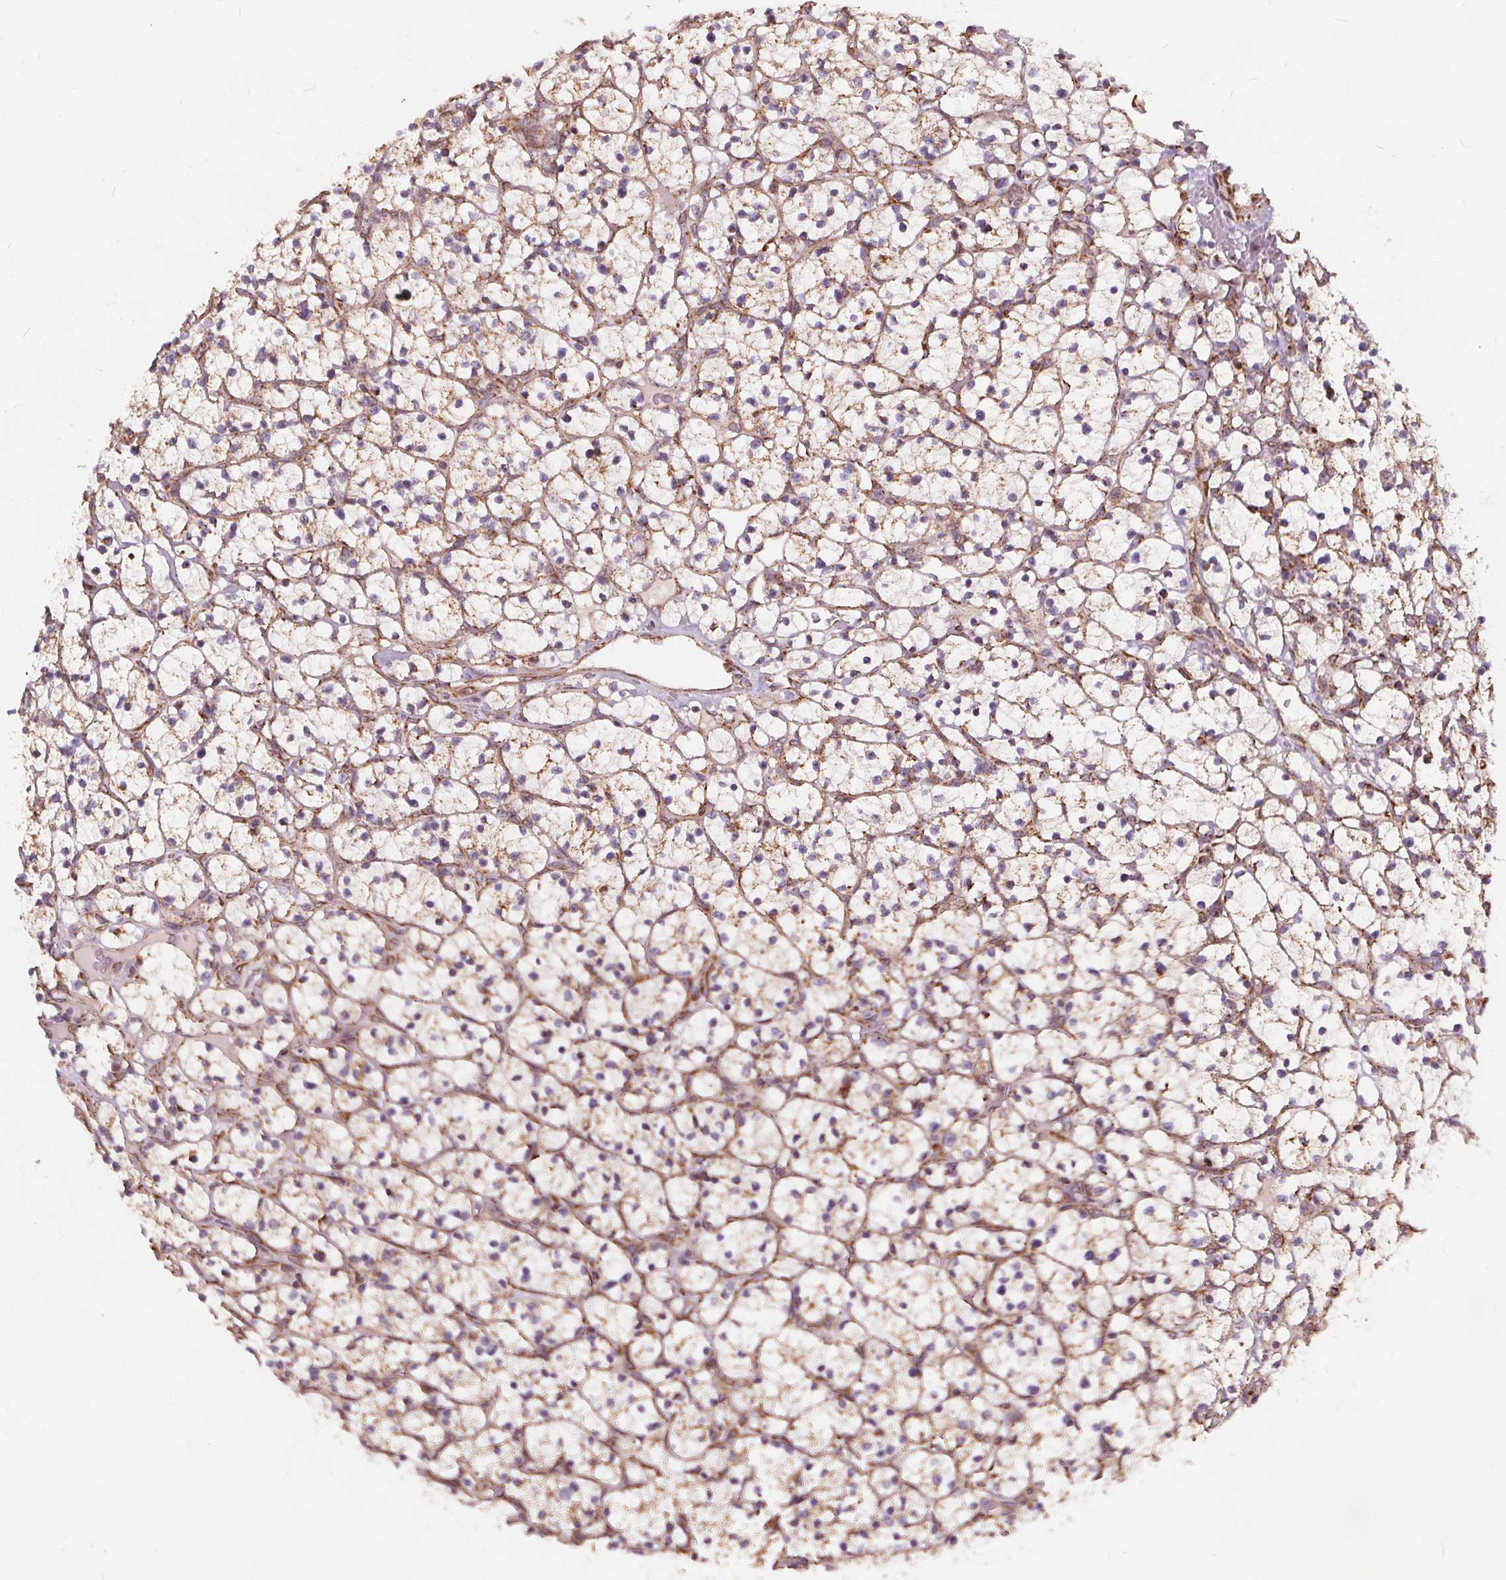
{"staining": {"intensity": "moderate", "quantity": ">75%", "location": "cytoplasmic/membranous"}, "tissue": "renal cancer", "cell_type": "Tumor cells", "image_type": "cancer", "snomed": [{"axis": "morphology", "description": "Adenocarcinoma, NOS"}, {"axis": "topography", "description": "Kidney"}], "caption": "Protein expression analysis of human renal adenocarcinoma reveals moderate cytoplasmic/membranous expression in approximately >75% of tumor cells. The staining was performed using DAB to visualize the protein expression in brown, while the nuclei were stained in blue with hematoxylin (Magnification: 20x).", "gene": "PLSCR3", "patient": {"sex": "female", "age": 64}}